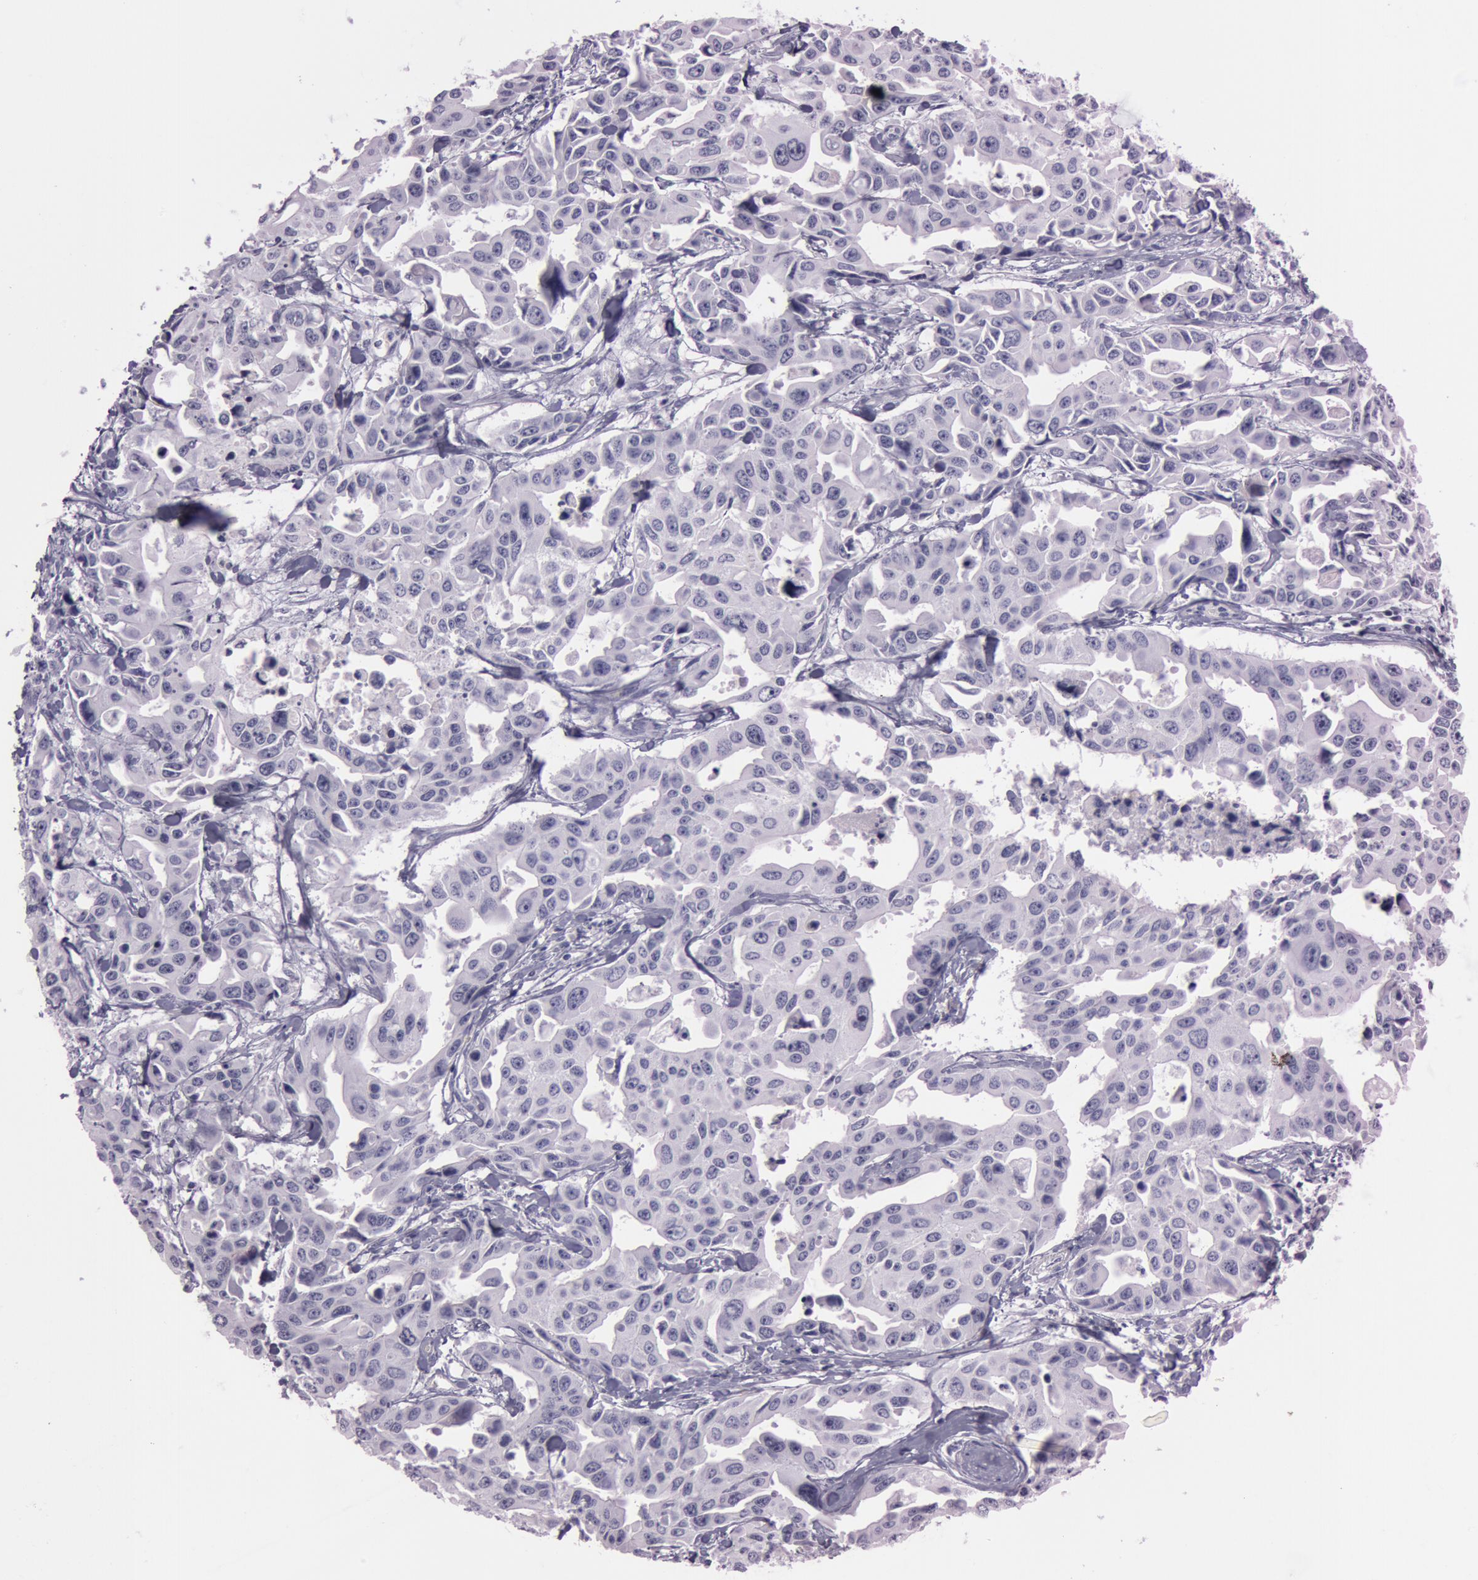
{"staining": {"intensity": "negative", "quantity": "none", "location": "none"}, "tissue": "lung cancer", "cell_type": "Tumor cells", "image_type": "cancer", "snomed": [{"axis": "morphology", "description": "Adenocarcinoma, NOS"}, {"axis": "topography", "description": "Lung"}], "caption": "IHC micrograph of neoplastic tissue: lung adenocarcinoma stained with DAB shows no significant protein positivity in tumor cells.", "gene": "S100A7", "patient": {"sex": "male", "age": 64}}